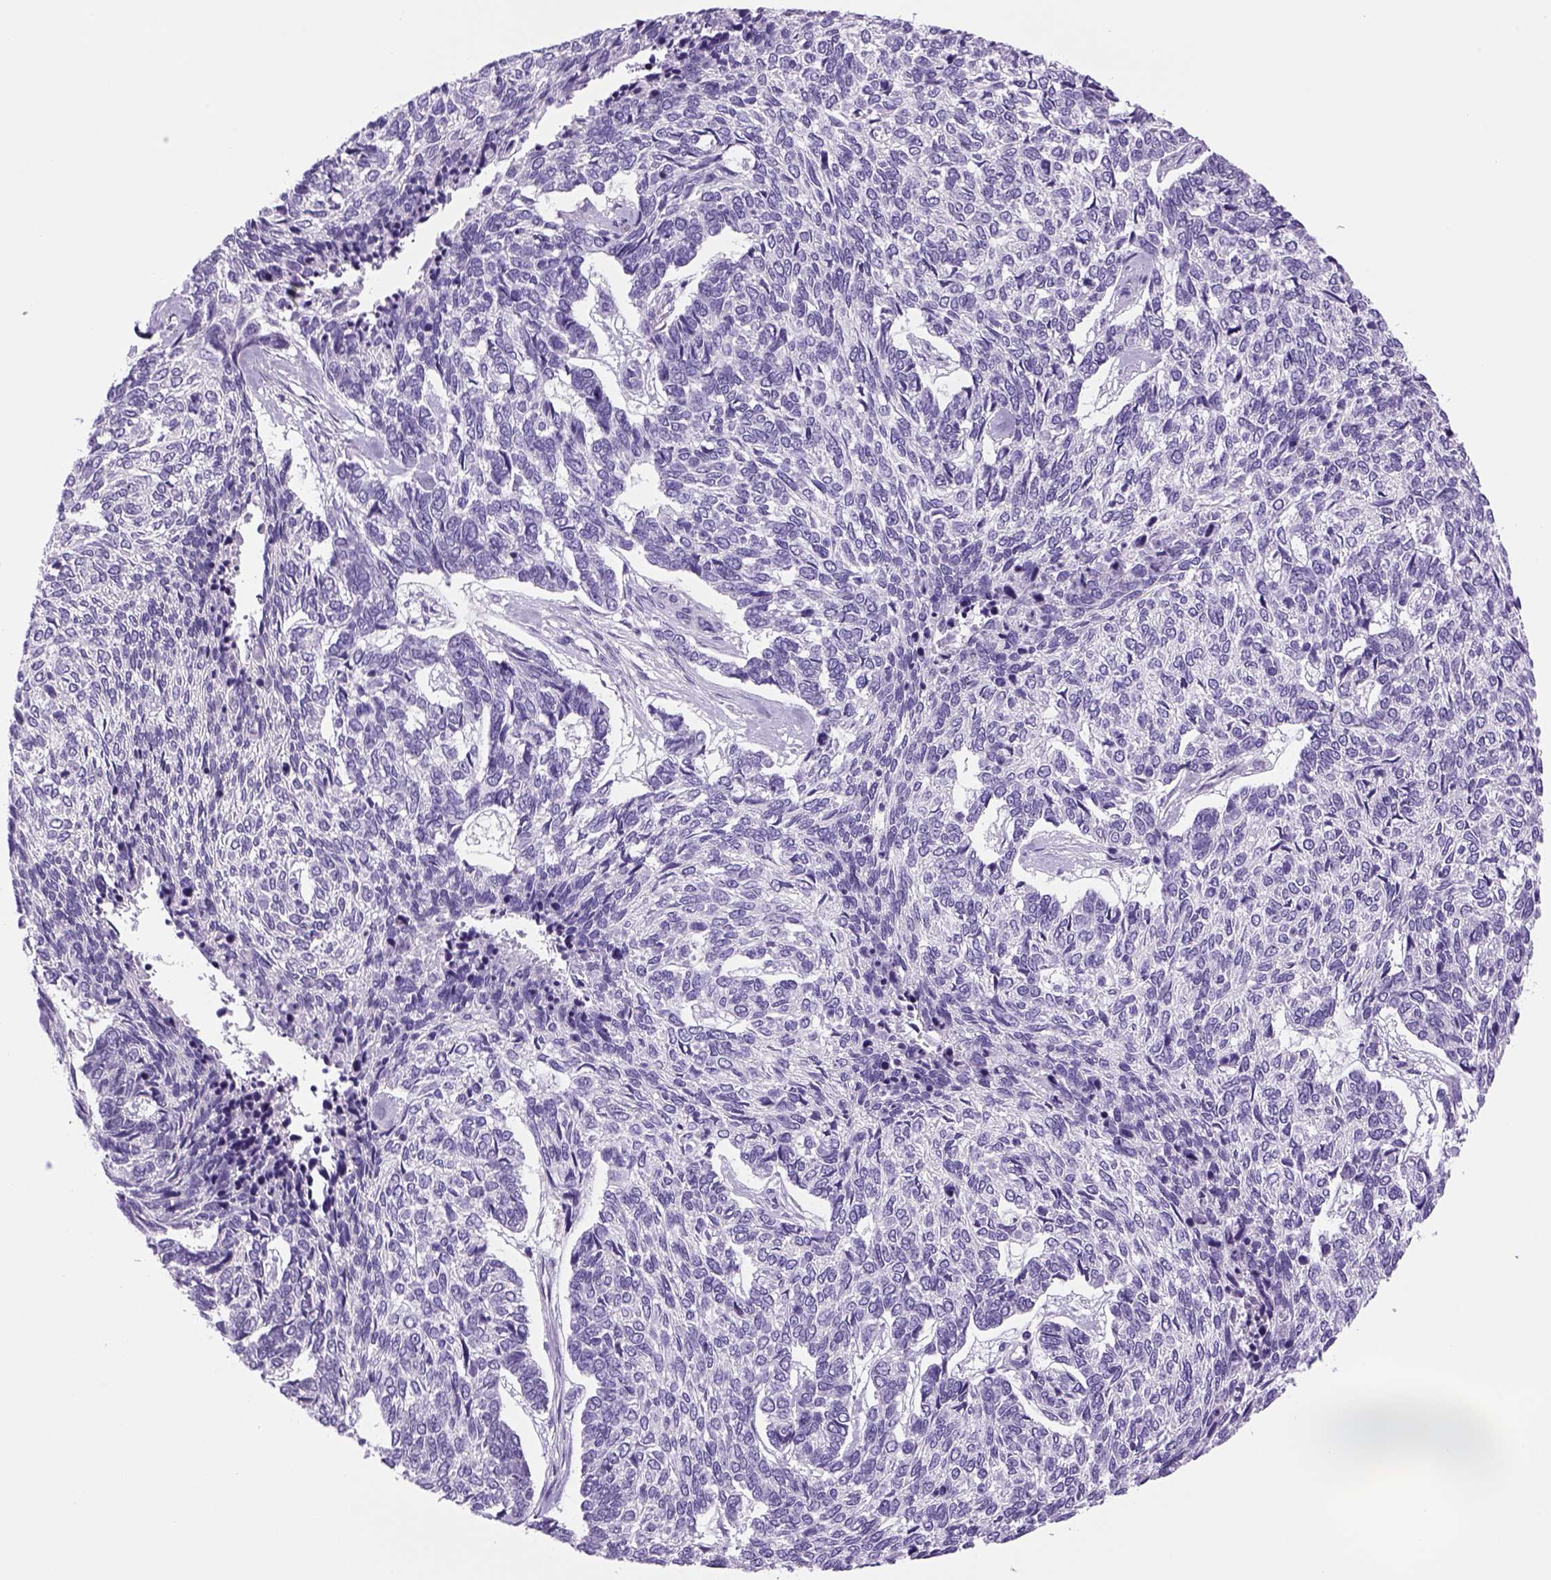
{"staining": {"intensity": "negative", "quantity": "none", "location": "none"}, "tissue": "skin cancer", "cell_type": "Tumor cells", "image_type": "cancer", "snomed": [{"axis": "morphology", "description": "Basal cell carcinoma"}, {"axis": "topography", "description": "Skin"}], "caption": "This is an immunohistochemistry (IHC) histopathology image of basal cell carcinoma (skin). There is no expression in tumor cells.", "gene": "DBH", "patient": {"sex": "female", "age": 65}}